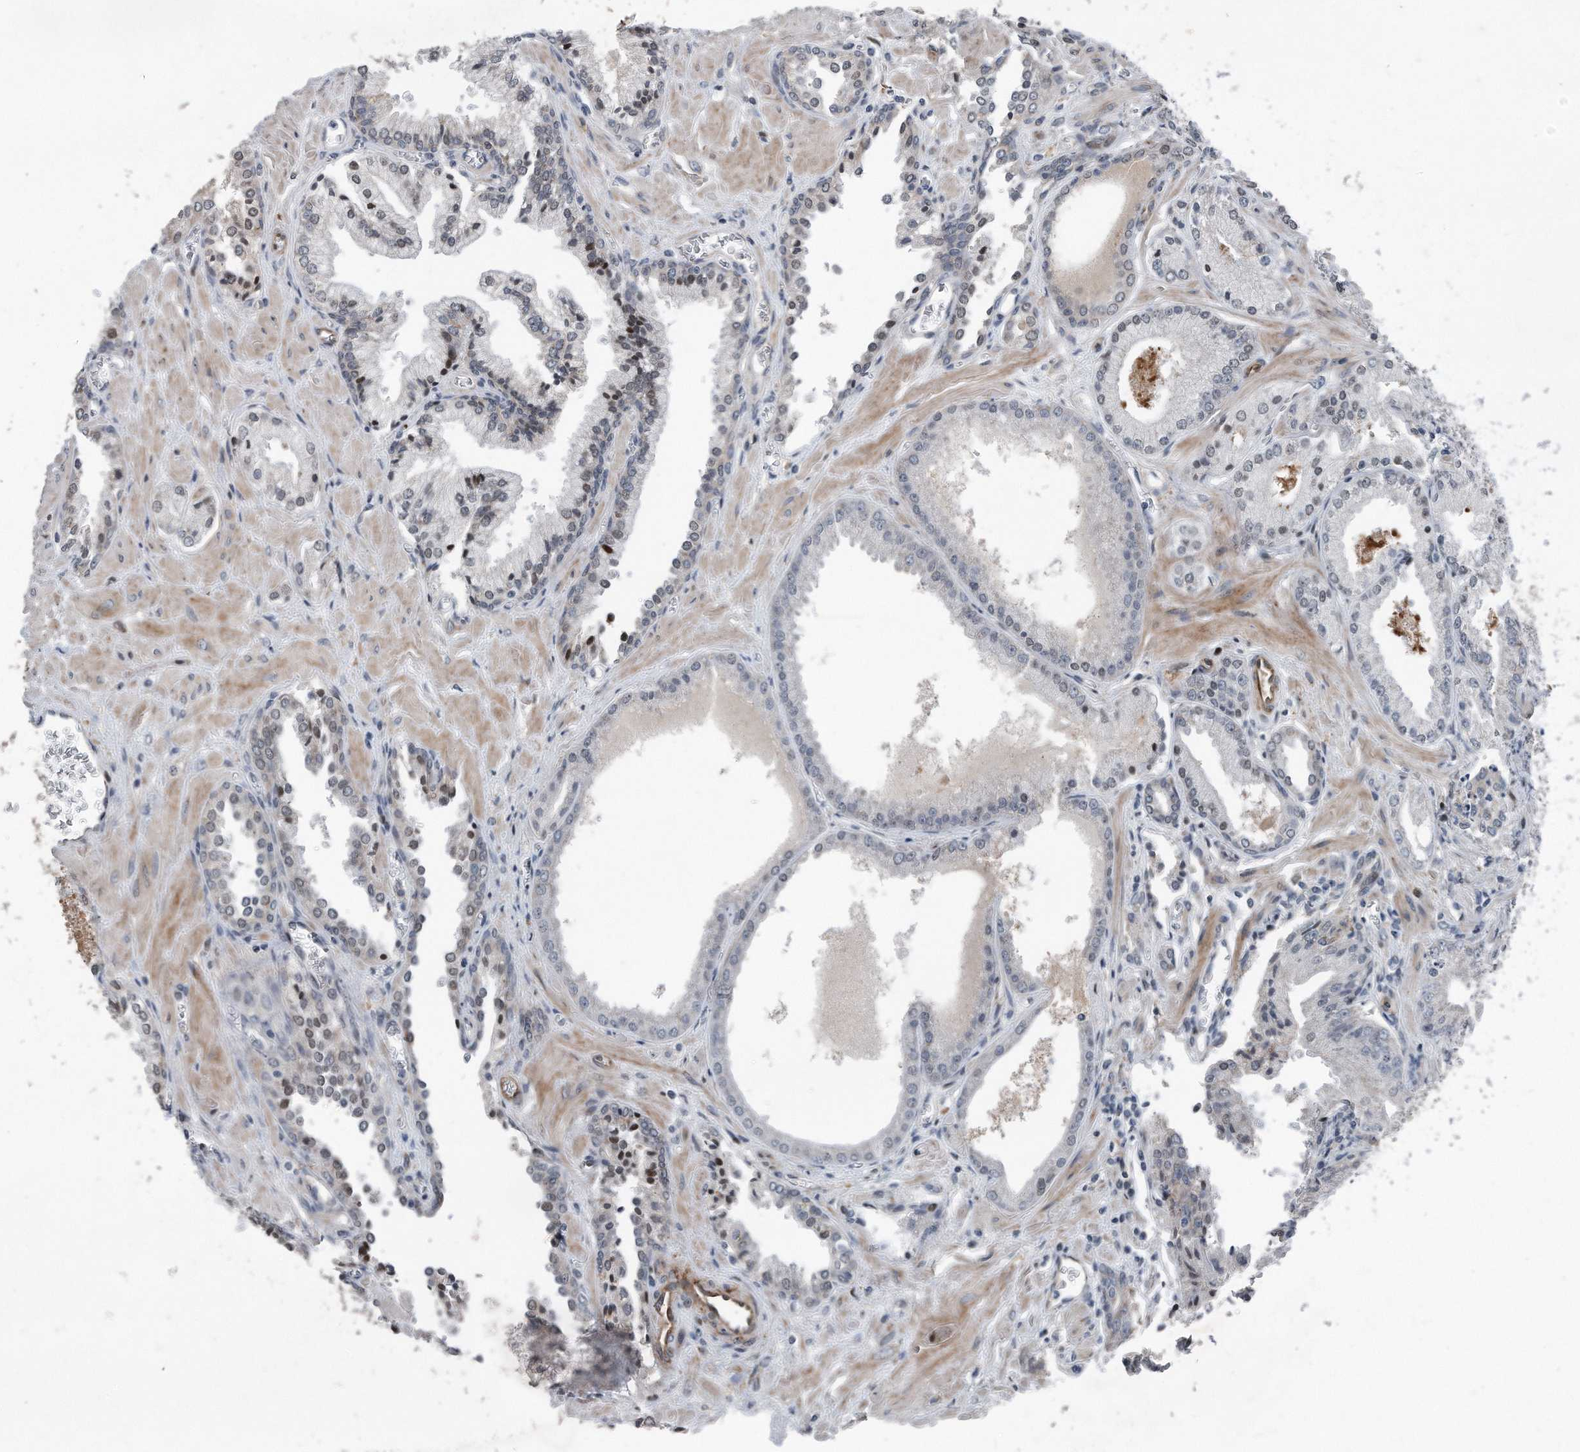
{"staining": {"intensity": "negative", "quantity": "none", "location": "none"}, "tissue": "prostate cancer", "cell_type": "Tumor cells", "image_type": "cancer", "snomed": [{"axis": "morphology", "description": "Adenocarcinoma, Low grade"}, {"axis": "topography", "description": "Prostate"}], "caption": "Immunohistochemistry (IHC) of human low-grade adenocarcinoma (prostate) shows no expression in tumor cells.", "gene": "DST", "patient": {"sex": "male", "age": 67}}